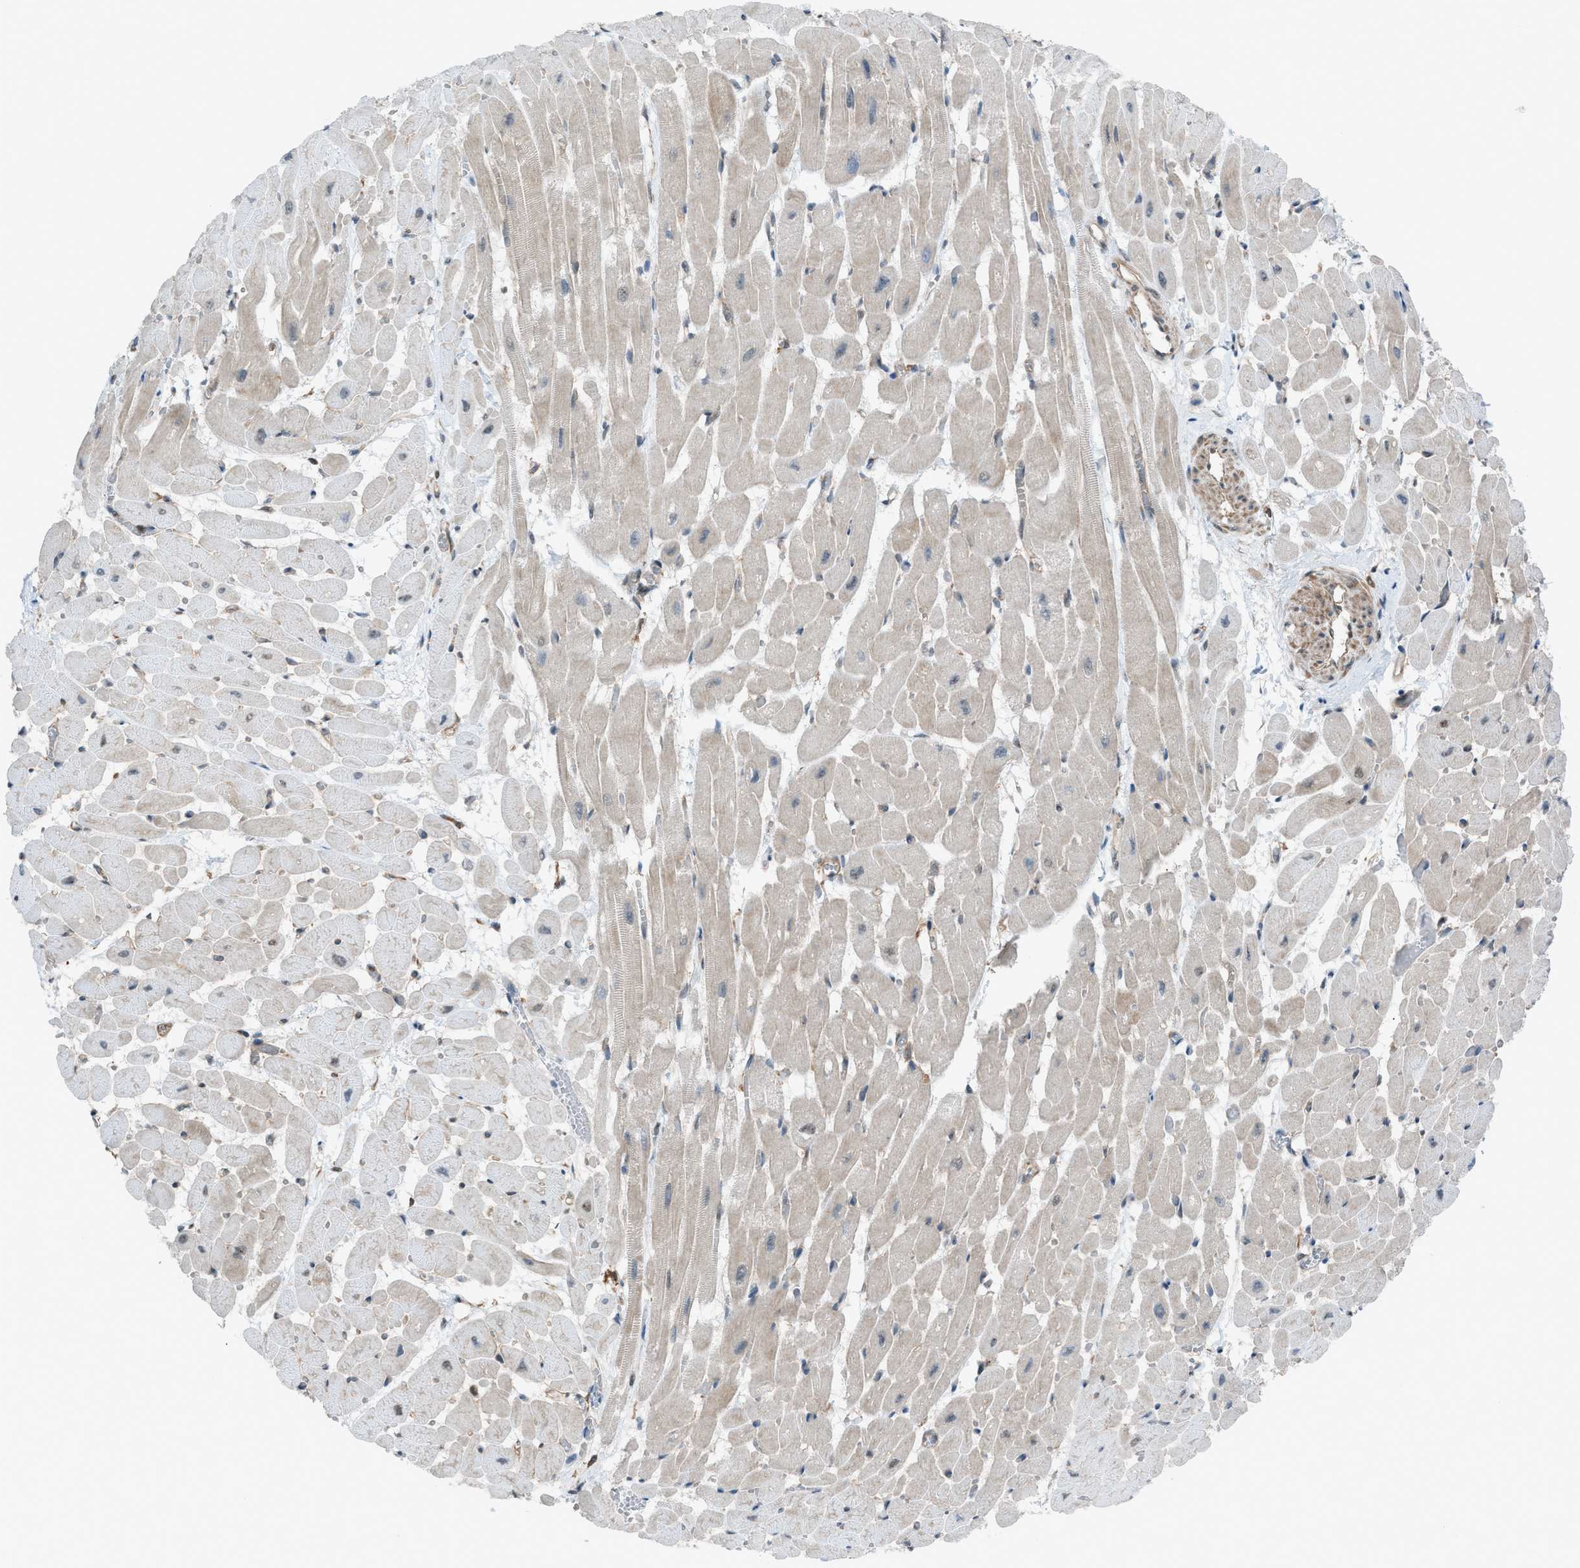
{"staining": {"intensity": "weak", "quantity": "25%-75%", "location": "cytoplasmic/membranous"}, "tissue": "heart muscle", "cell_type": "Cardiomyocytes", "image_type": "normal", "snomed": [{"axis": "morphology", "description": "Normal tissue, NOS"}, {"axis": "topography", "description": "Heart"}], "caption": "A low amount of weak cytoplasmic/membranous expression is present in approximately 25%-75% of cardiomyocytes in normal heart muscle. The protein of interest is stained brown, and the nuclei are stained in blue (DAB (3,3'-diaminobenzidine) IHC with brightfield microscopy, high magnification).", "gene": "DYRK1A", "patient": {"sex": "male", "age": 45}}